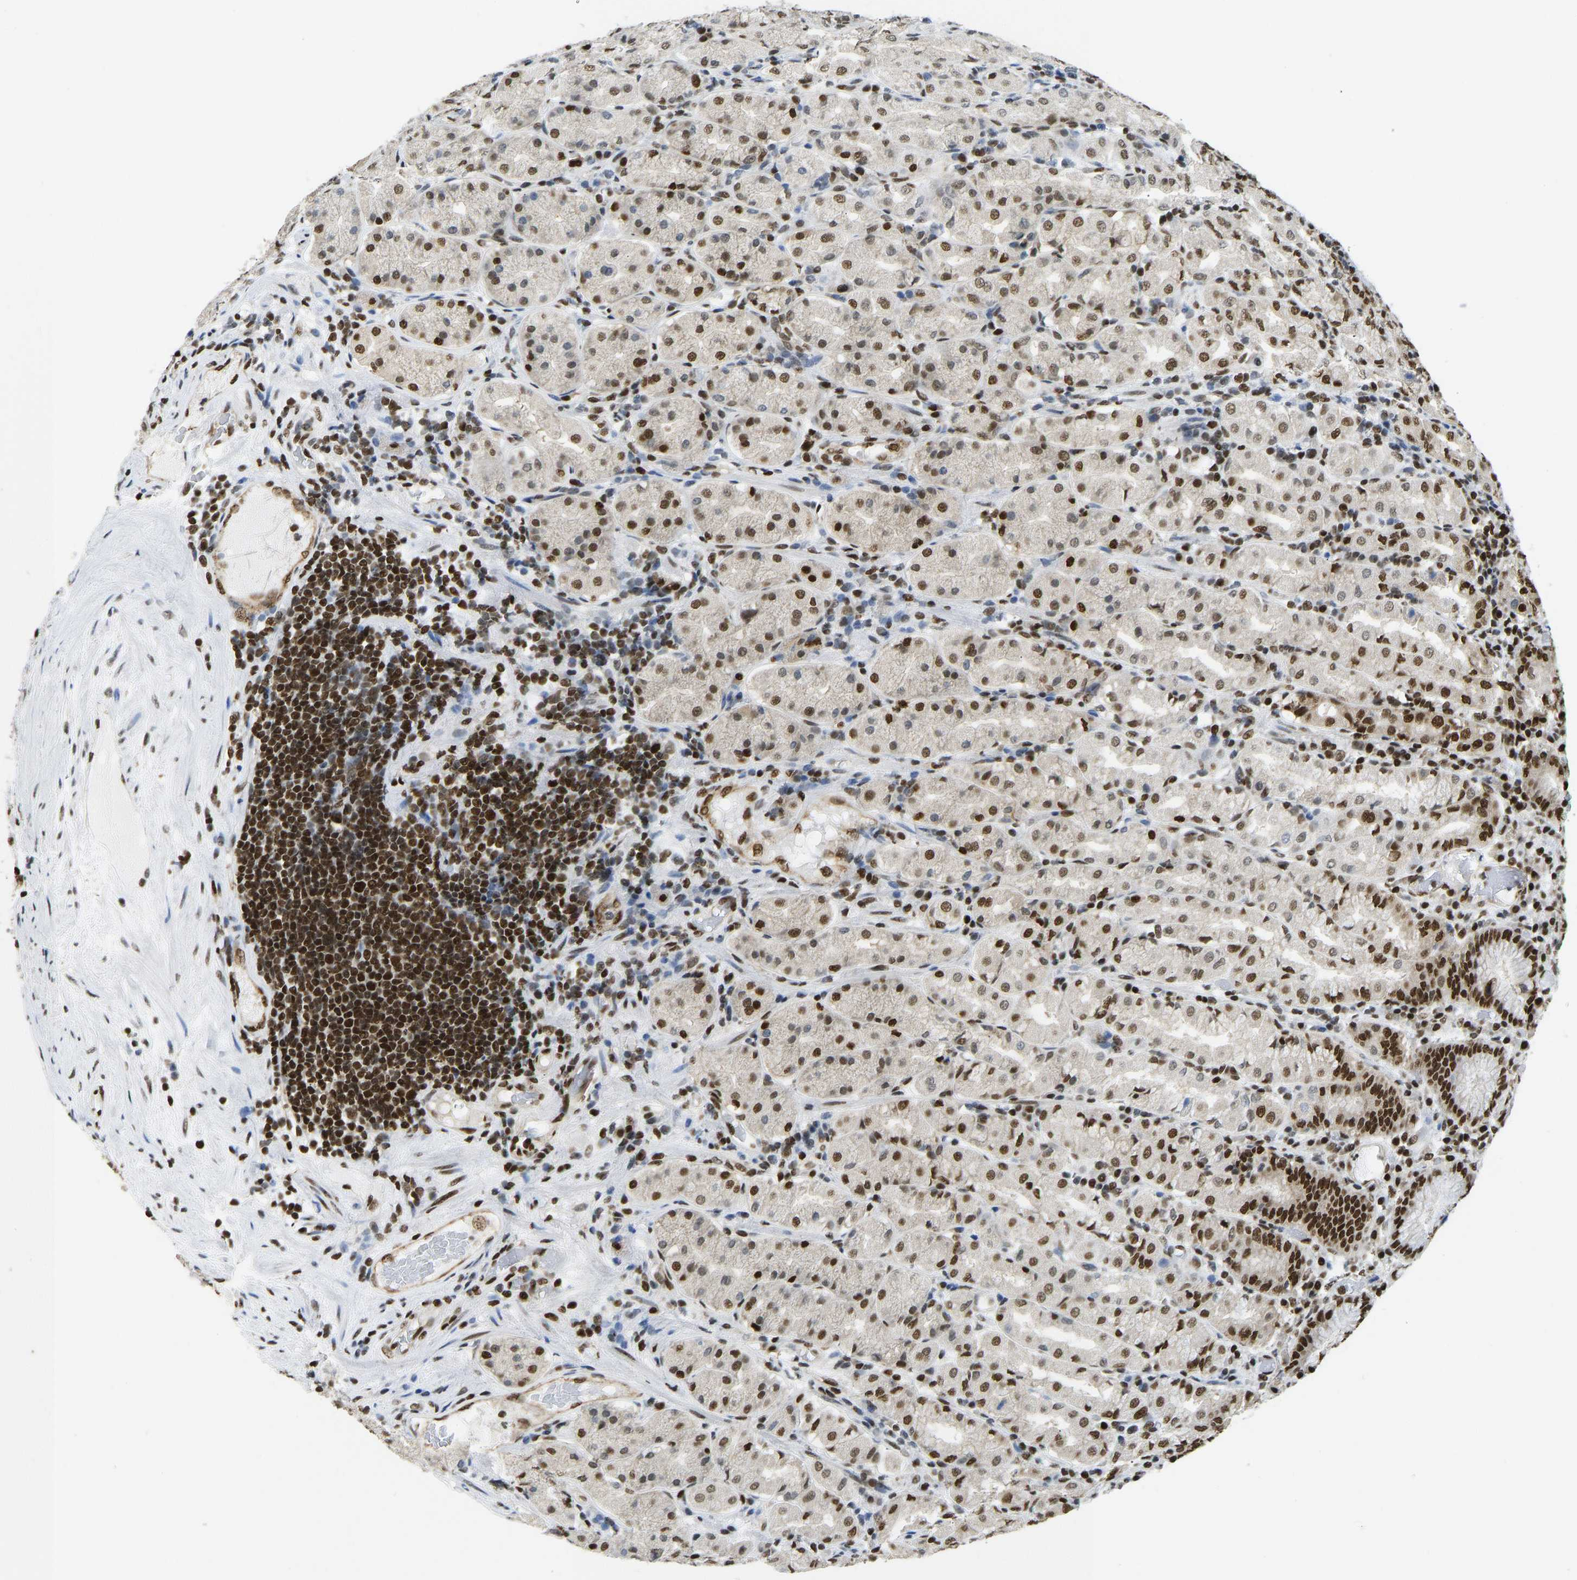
{"staining": {"intensity": "strong", "quantity": "25%-75%", "location": "nuclear"}, "tissue": "stomach", "cell_type": "Glandular cells", "image_type": "normal", "snomed": [{"axis": "morphology", "description": "Normal tissue, NOS"}, {"axis": "topography", "description": "Stomach"}, {"axis": "topography", "description": "Stomach, lower"}], "caption": "Benign stomach was stained to show a protein in brown. There is high levels of strong nuclear positivity in approximately 25%-75% of glandular cells.", "gene": "ZSCAN20", "patient": {"sex": "female", "age": 56}}